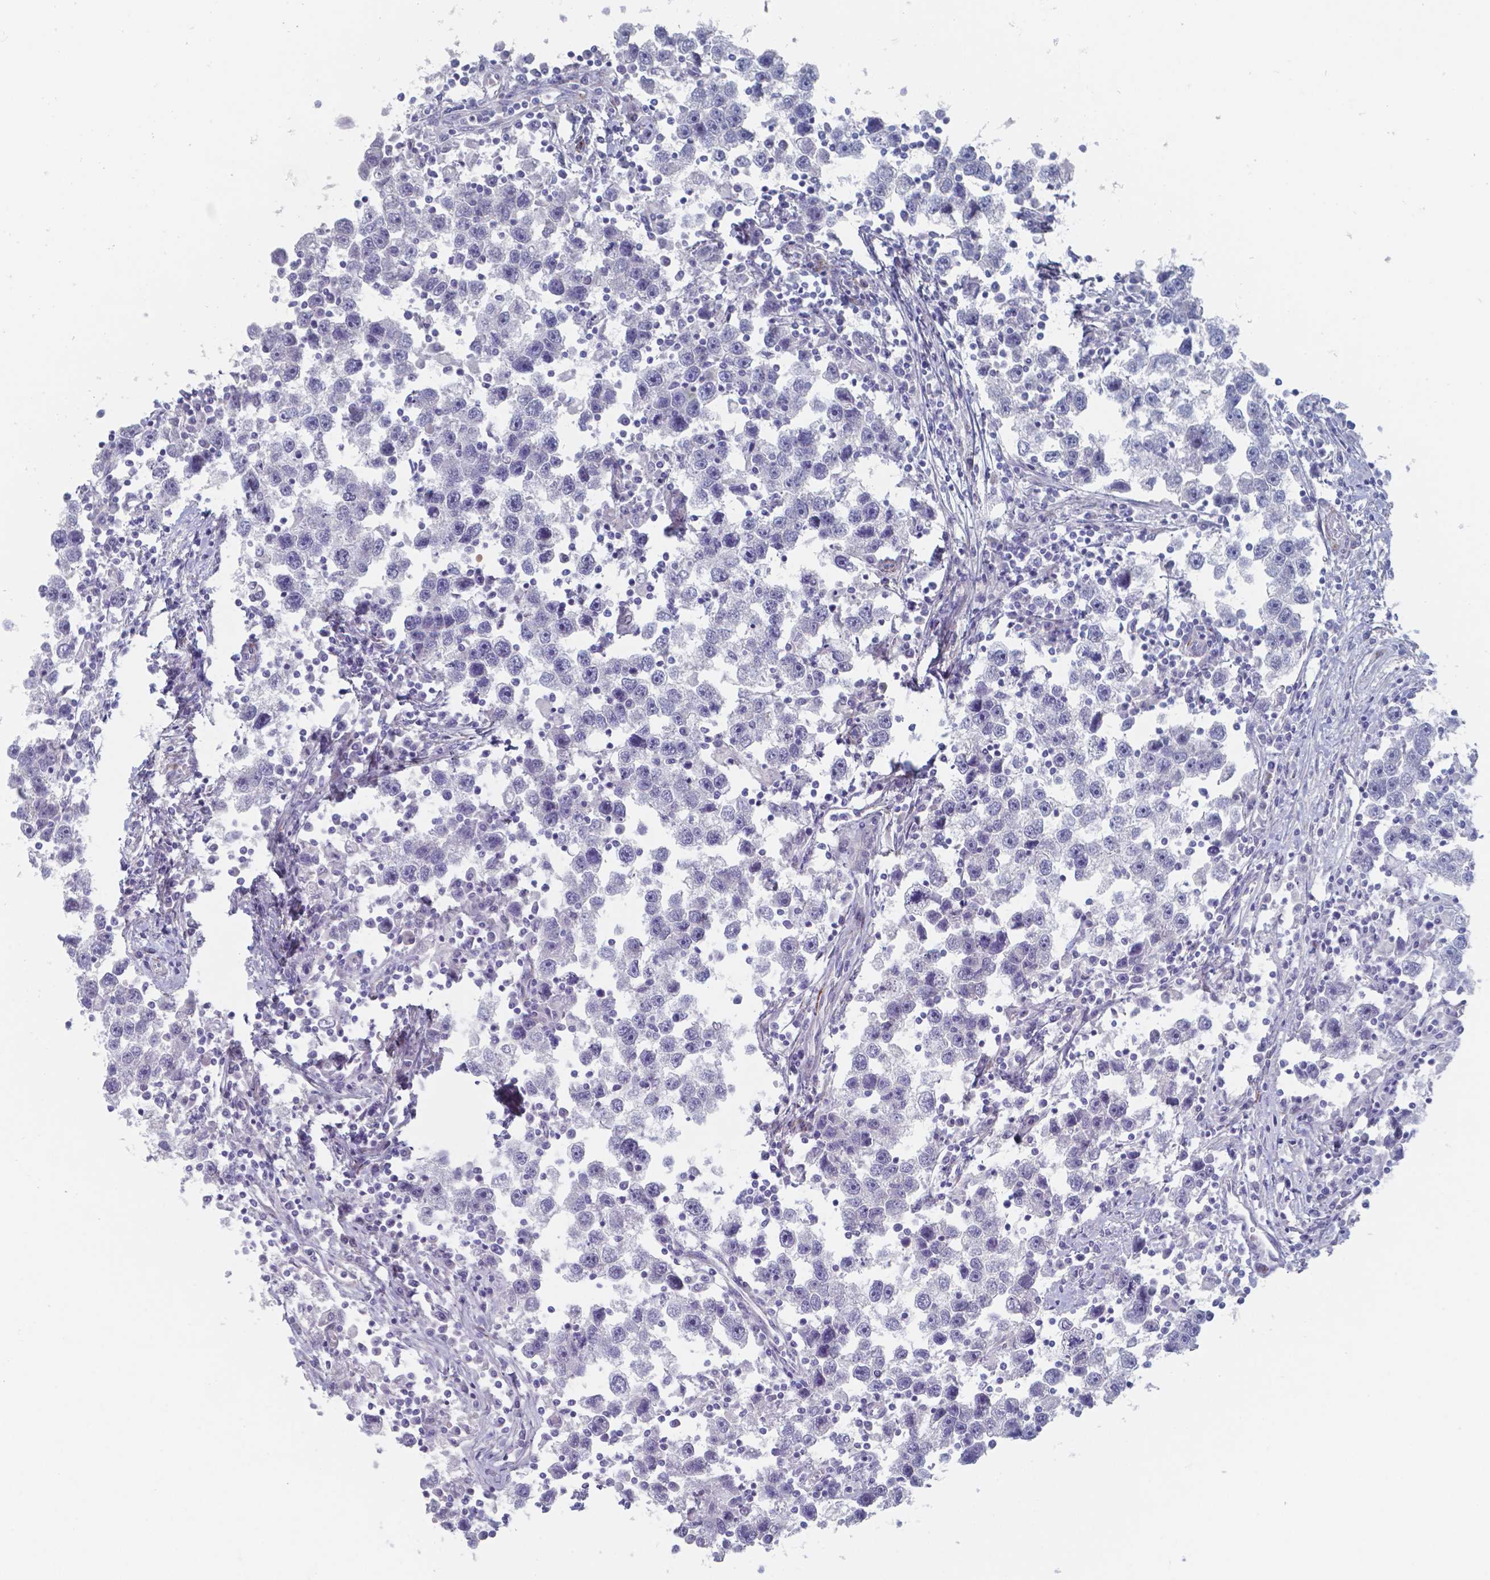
{"staining": {"intensity": "negative", "quantity": "none", "location": "none"}, "tissue": "testis cancer", "cell_type": "Tumor cells", "image_type": "cancer", "snomed": [{"axis": "morphology", "description": "Seminoma, NOS"}, {"axis": "topography", "description": "Testis"}], "caption": "Protein analysis of testis cancer (seminoma) reveals no significant positivity in tumor cells.", "gene": "PLA2R1", "patient": {"sex": "male", "age": 30}}